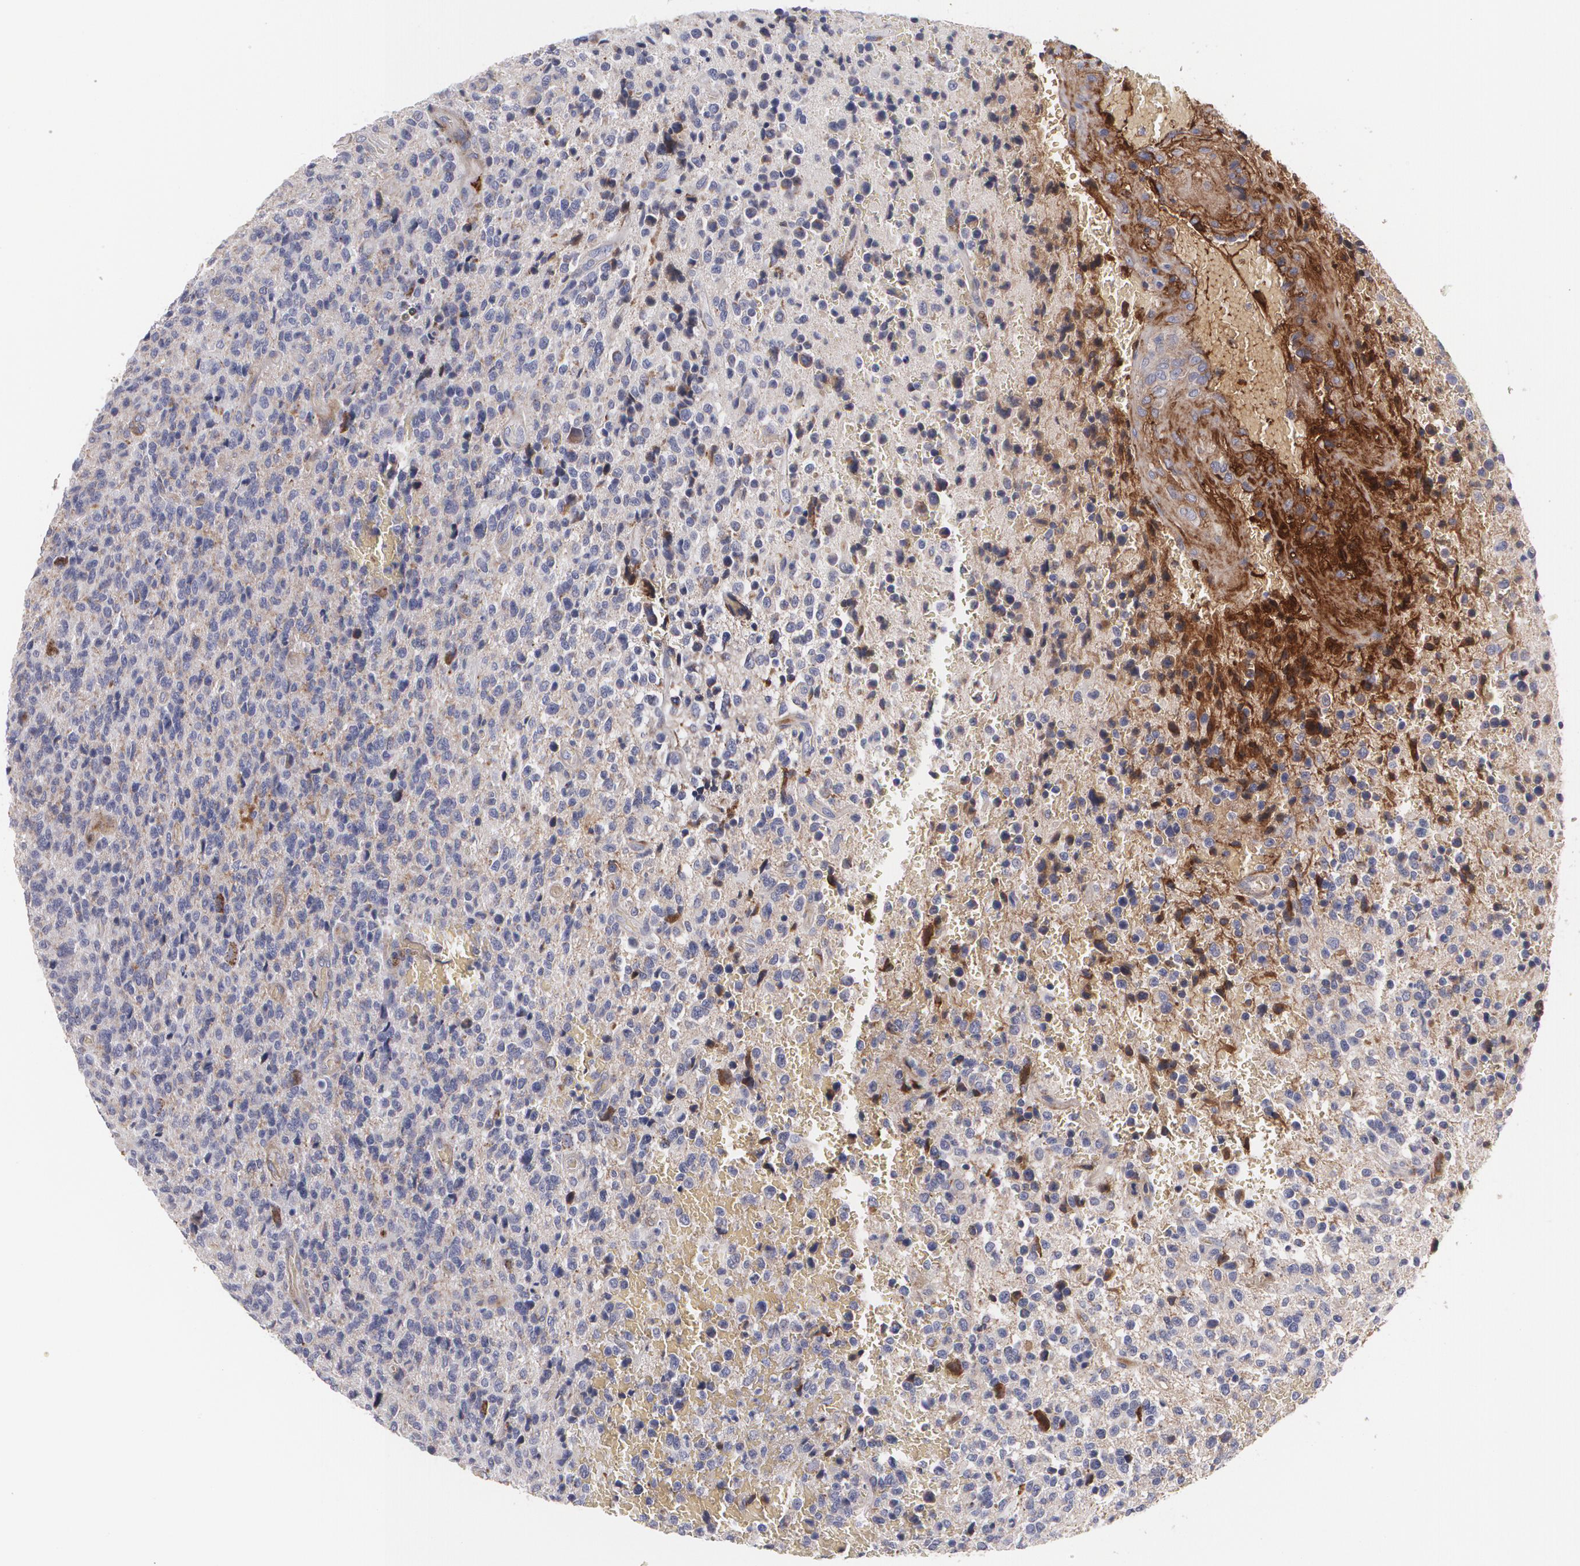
{"staining": {"intensity": "negative", "quantity": "none", "location": "none"}, "tissue": "glioma", "cell_type": "Tumor cells", "image_type": "cancer", "snomed": [{"axis": "morphology", "description": "Glioma, malignant, High grade"}, {"axis": "topography", "description": "Brain"}], "caption": "DAB (3,3'-diaminobenzidine) immunohistochemical staining of human glioma demonstrates no significant expression in tumor cells.", "gene": "FBLN1", "patient": {"sex": "male", "age": 36}}